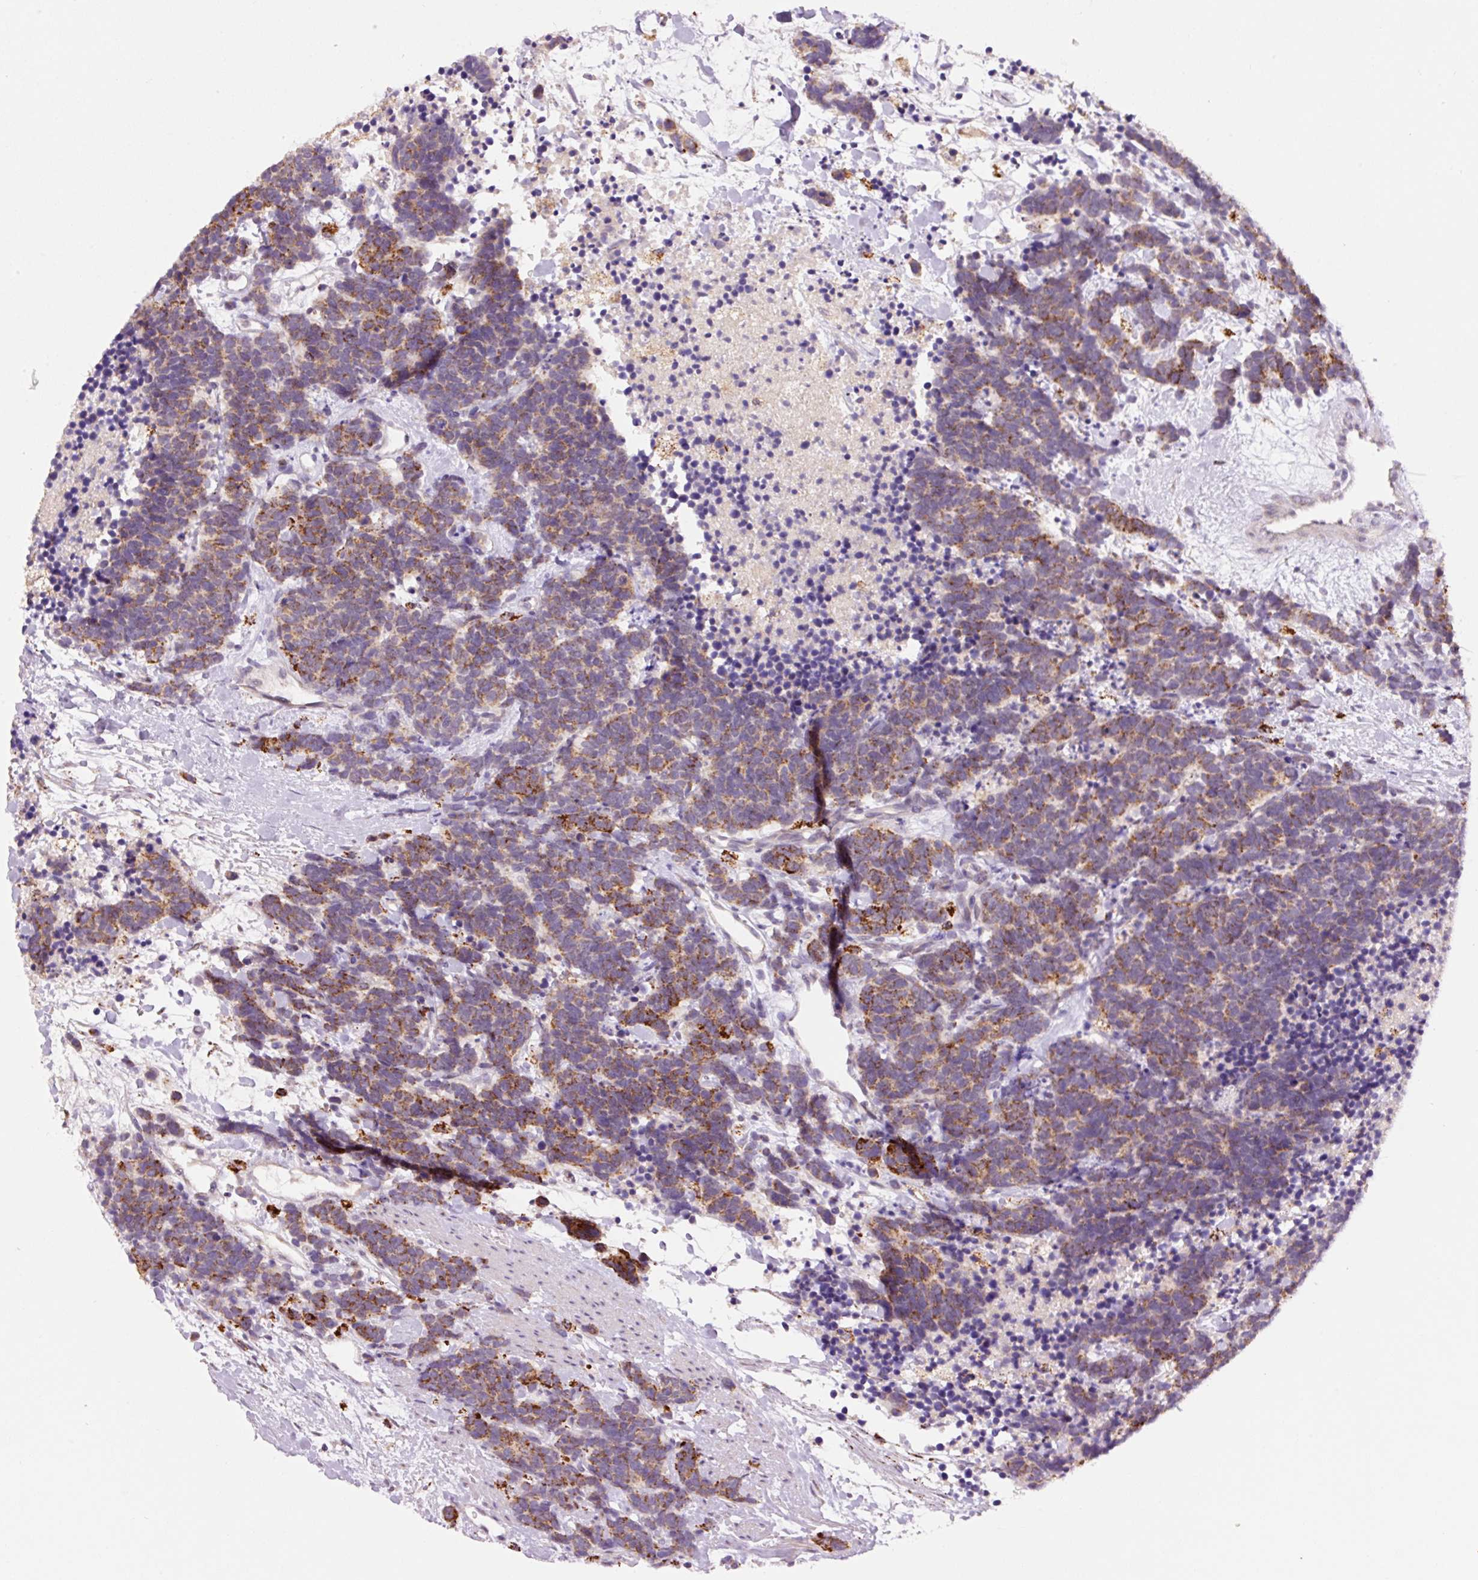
{"staining": {"intensity": "moderate", "quantity": ">75%", "location": "cytoplasmic/membranous"}, "tissue": "carcinoid", "cell_type": "Tumor cells", "image_type": "cancer", "snomed": [{"axis": "morphology", "description": "Carcinoma, NOS"}, {"axis": "morphology", "description": "Carcinoid, malignant, NOS"}, {"axis": "topography", "description": "Prostate"}], "caption": "The histopathology image demonstrates immunohistochemical staining of carcinoma. There is moderate cytoplasmic/membranous staining is identified in approximately >75% of tumor cells.", "gene": "PCK2", "patient": {"sex": "male", "age": 57}}